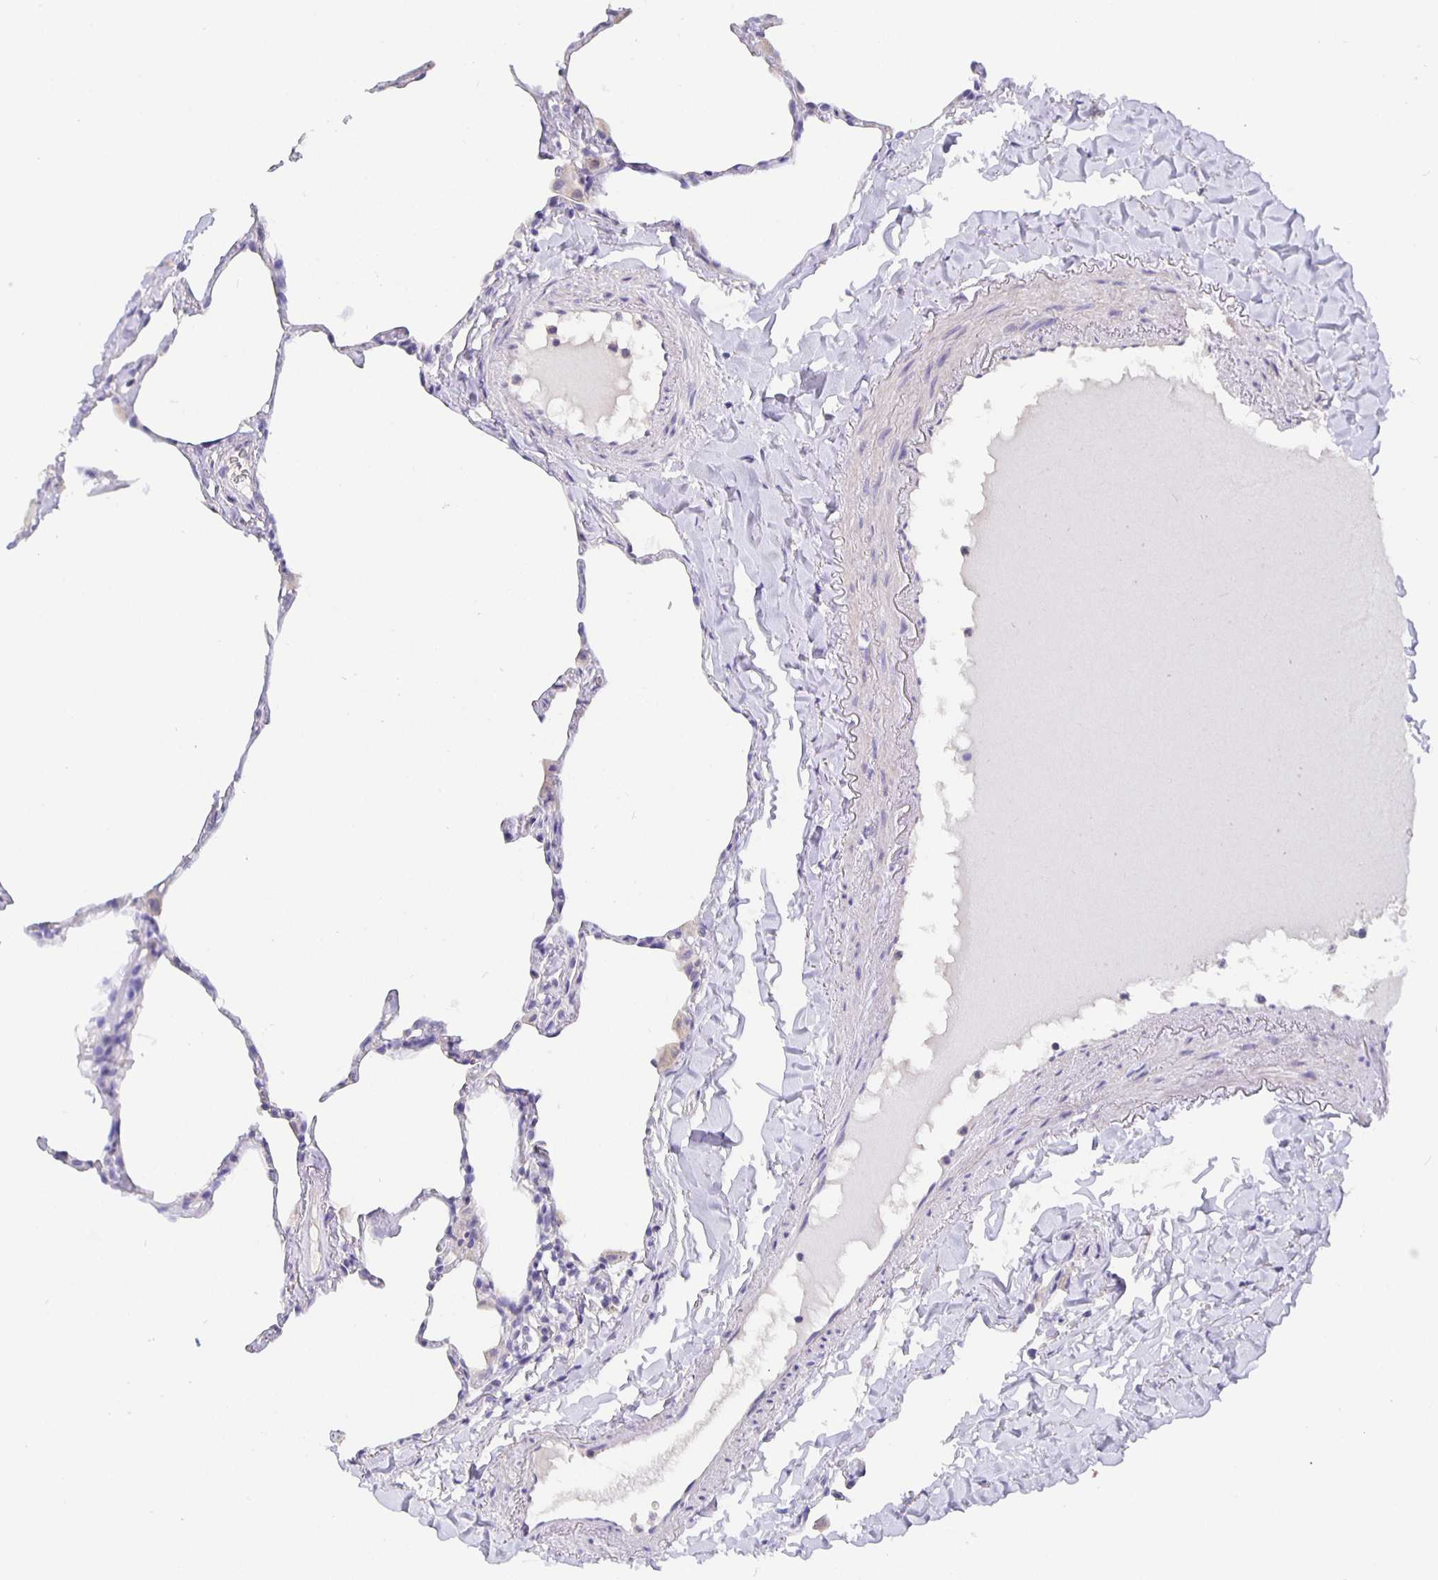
{"staining": {"intensity": "negative", "quantity": "none", "location": "none"}, "tissue": "lung", "cell_type": "Alveolar cells", "image_type": "normal", "snomed": [{"axis": "morphology", "description": "Normal tissue, NOS"}, {"axis": "topography", "description": "Lung"}], "caption": "There is no significant expression in alveolar cells of lung.", "gene": "CFAP74", "patient": {"sex": "male", "age": 65}}